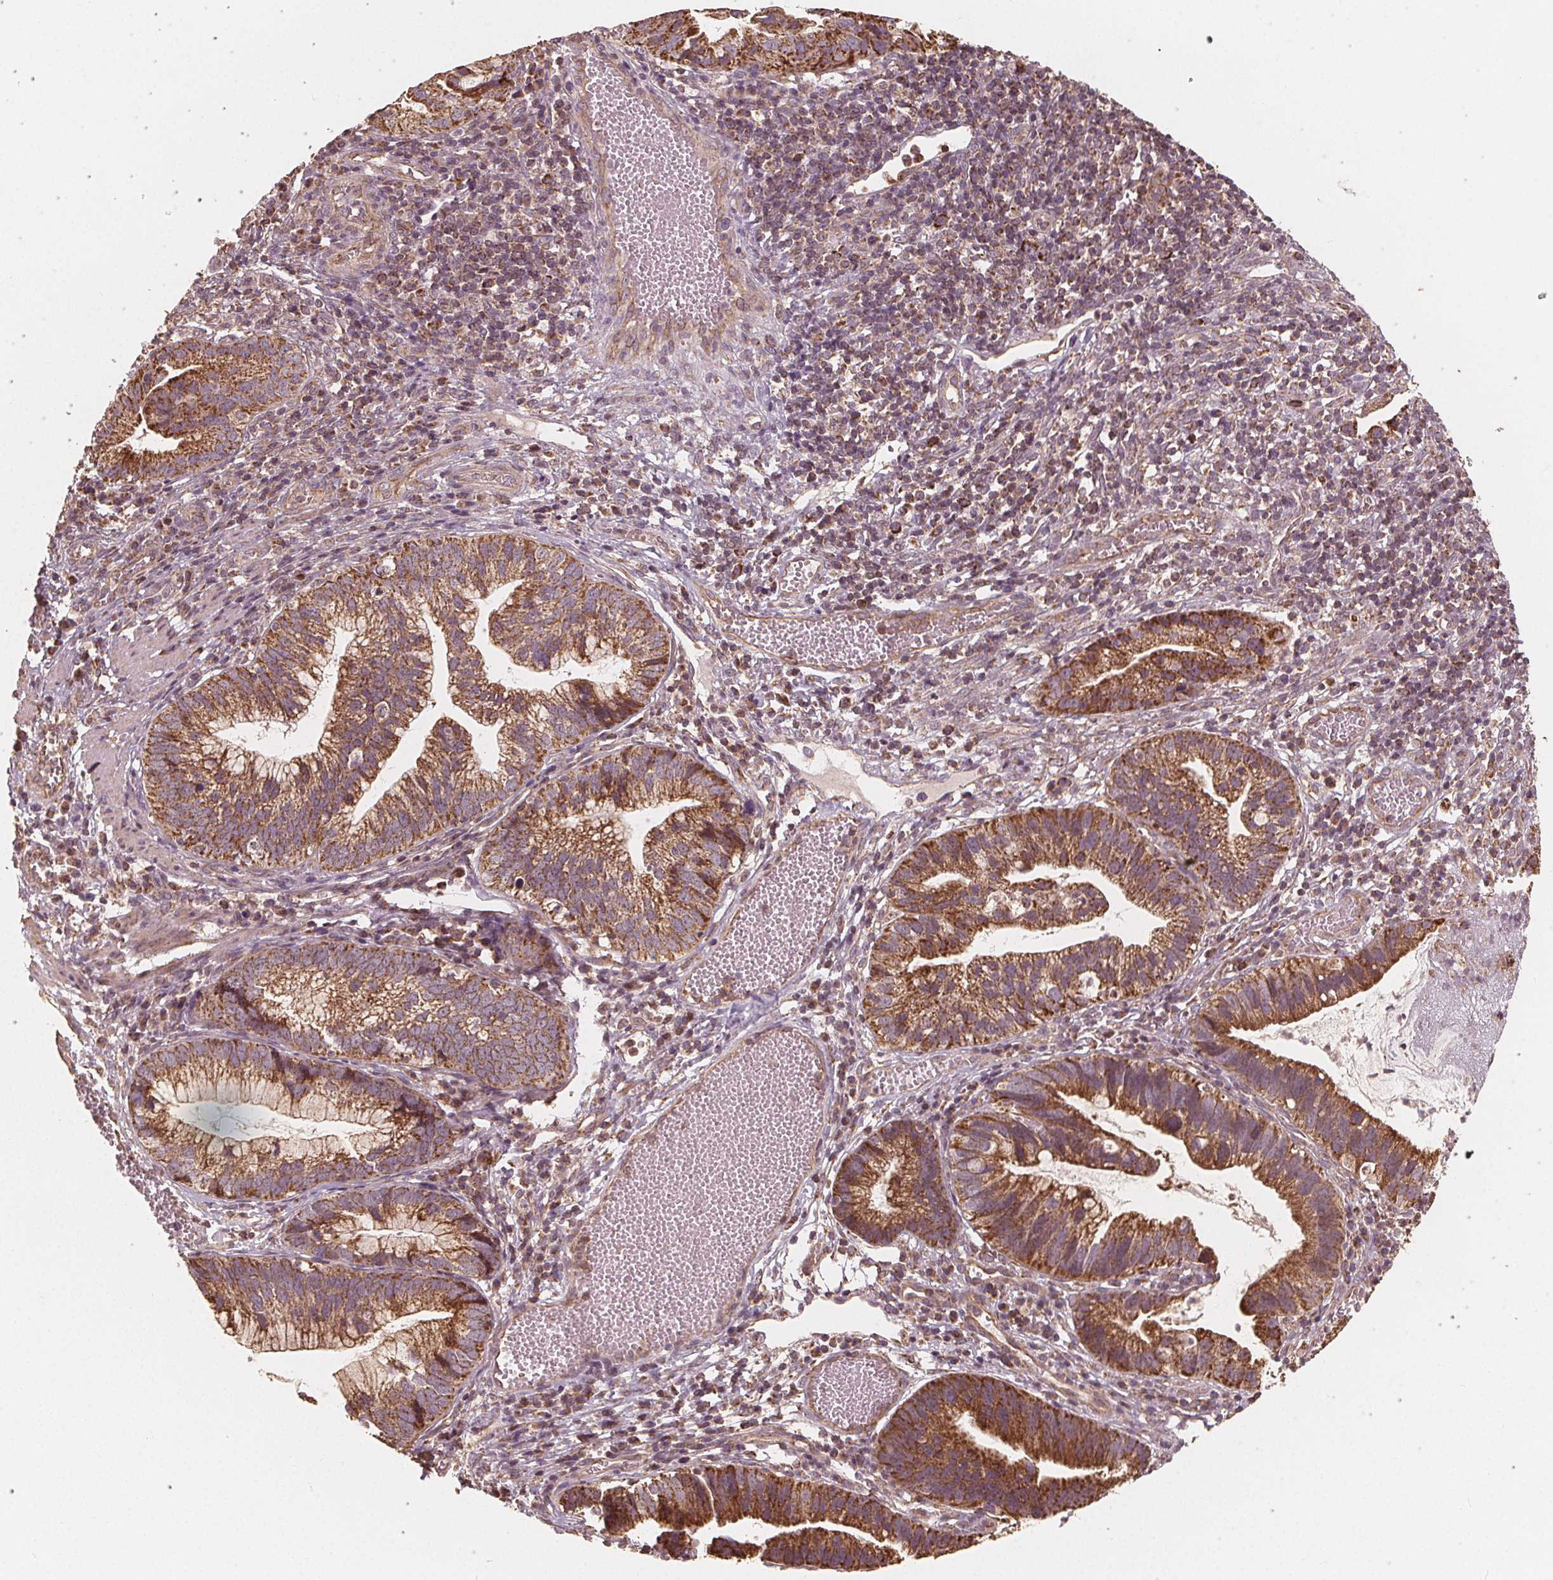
{"staining": {"intensity": "moderate", "quantity": ">75%", "location": "cytoplasmic/membranous"}, "tissue": "cervical cancer", "cell_type": "Tumor cells", "image_type": "cancer", "snomed": [{"axis": "morphology", "description": "Adenocarcinoma, NOS"}, {"axis": "topography", "description": "Cervix"}], "caption": "Immunohistochemistry (IHC) (DAB (3,3'-diaminobenzidine)) staining of adenocarcinoma (cervical) exhibits moderate cytoplasmic/membranous protein expression in approximately >75% of tumor cells.", "gene": "PEX26", "patient": {"sex": "female", "age": 34}}